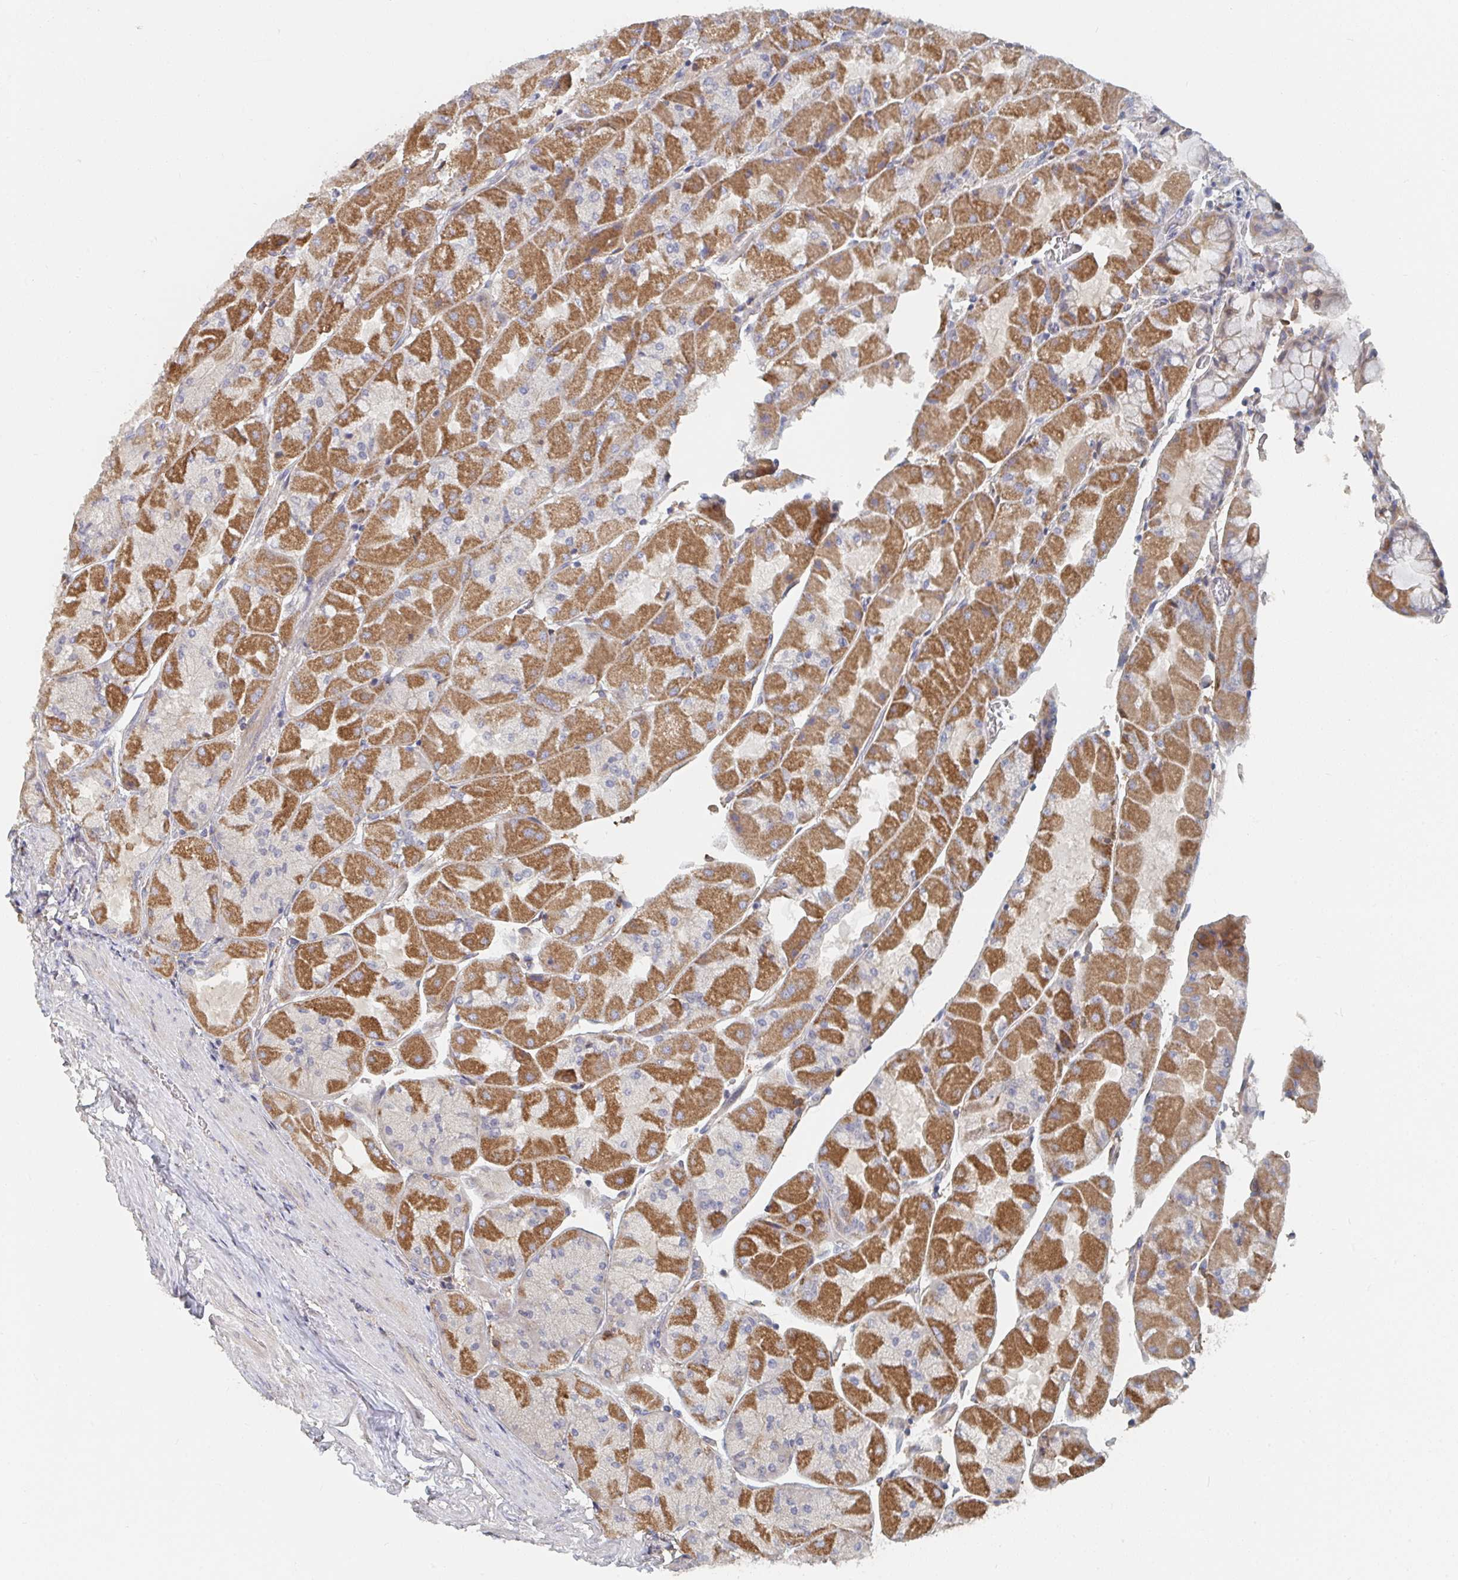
{"staining": {"intensity": "moderate", "quantity": "25%-75%", "location": "cytoplasmic/membranous"}, "tissue": "stomach", "cell_type": "Glandular cells", "image_type": "normal", "snomed": [{"axis": "morphology", "description": "Normal tissue, NOS"}, {"axis": "topography", "description": "Stomach"}], "caption": "A high-resolution image shows IHC staining of benign stomach, which reveals moderate cytoplasmic/membranous staining in approximately 25%-75% of glandular cells.", "gene": "PTEN", "patient": {"sex": "female", "age": 61}}